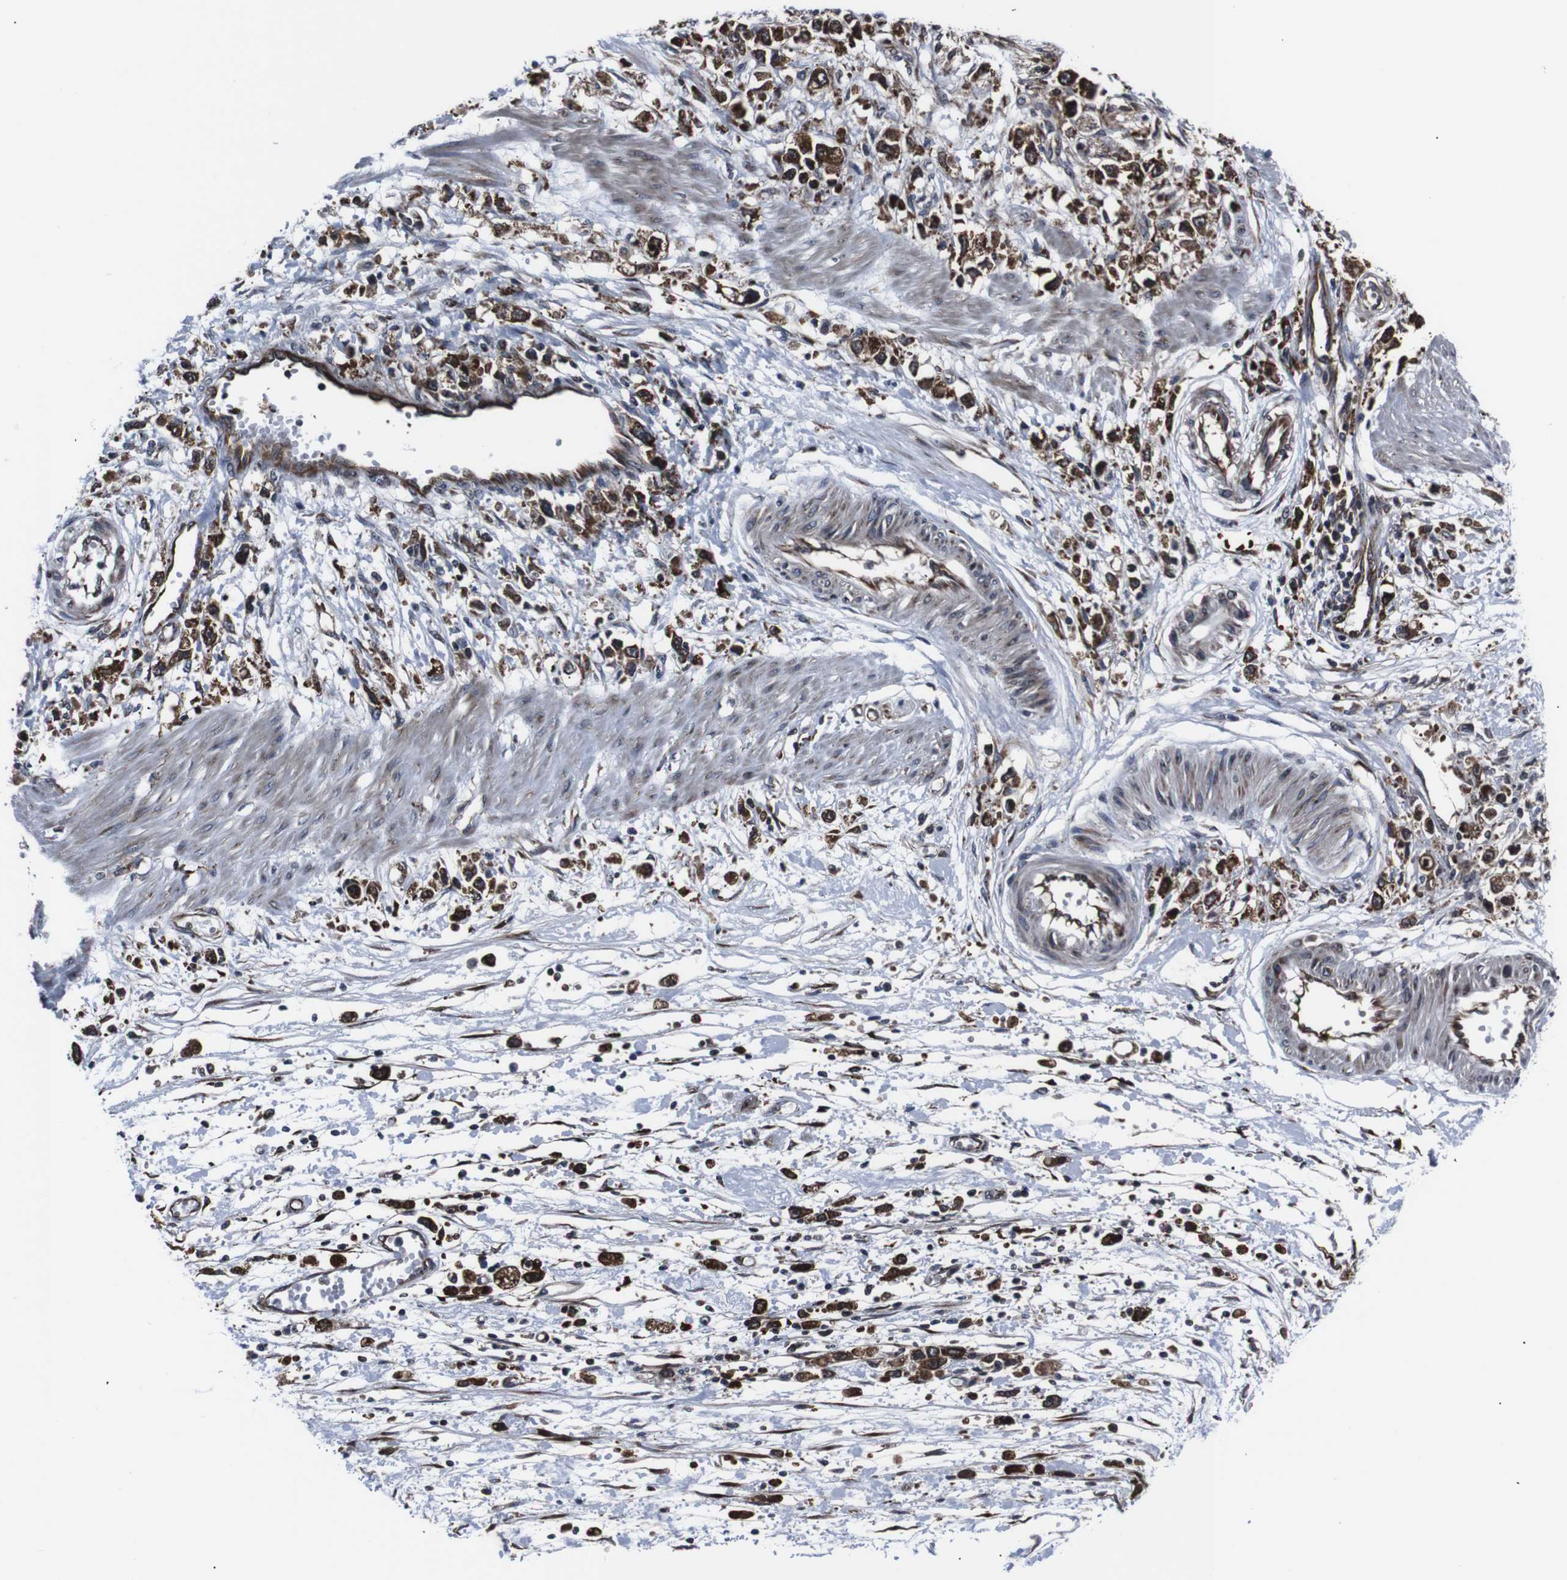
{"staining": {"intensity": "strong", "quantity": ">75%", "location": "cytoplasmic/membranous"}, "tissue": "stomach cancer", "cell_type": "Tumor cells", "image_type": "cancer", "snomed": [{"axis": "morphology", "description": "Adenocarcinoma, NOS"}, {"axis": "topography", "description": "Stomach"}], "caption": "Adenocarcinoma (stomach) stained with DAB IHC shows high levels of strong cytoplasmic/membranous staining in approximately >75% of tumor cells. Using DAB (brown) and hematoxylin (blue) stains, captured at high magnification using brightfield microscopy.", "gene": "EIF4A2", "patient": {"sex": "female", "age": 59}}